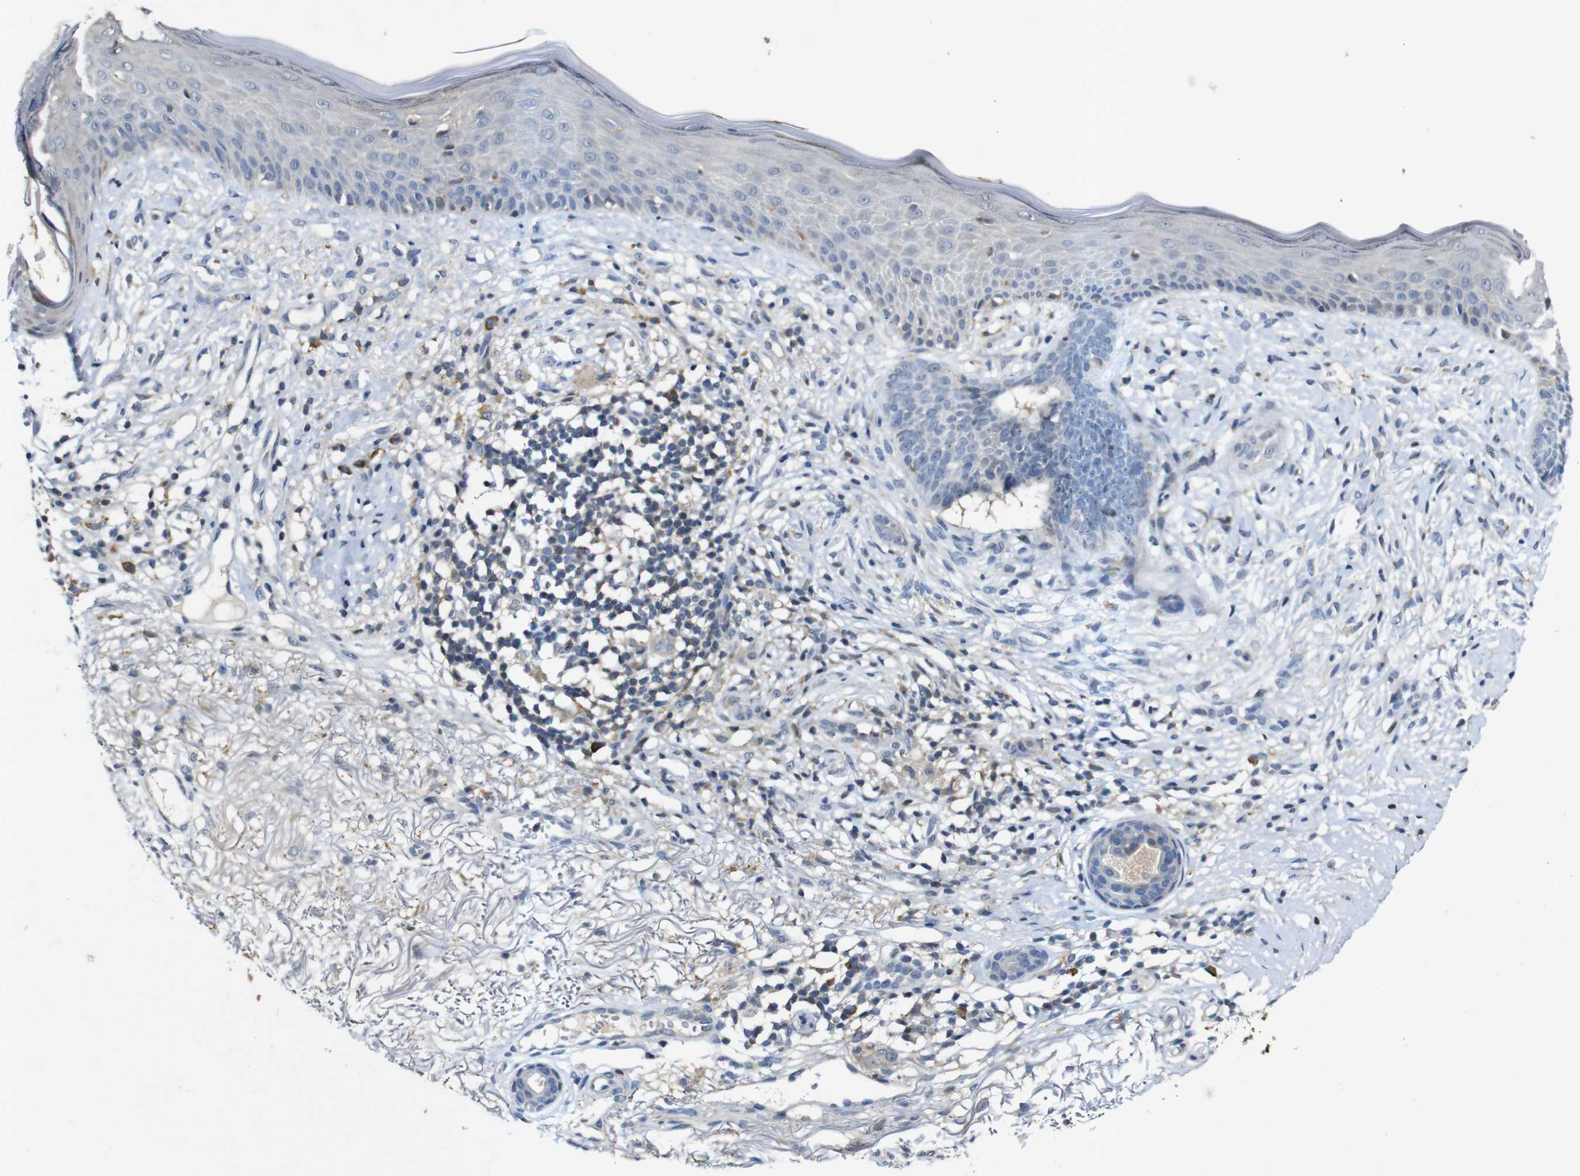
{"staining": {"intensity": "negative", "quantity": "none", "location": "none"}, "tissue": "skin cancer", "cell_type": "Tumor cells", "image_type": "cancer", "snomed": [{"axis": "morphology", "description": "Basal cell carcinoma"}, {"axis": "topography", "description": "Skin"}], "caption": "Tumor cells are negative for protein expression in human skin basal cell carcinoma.", "gene": "MAGI2", "patient": {"sex": "female", "age": 70}}